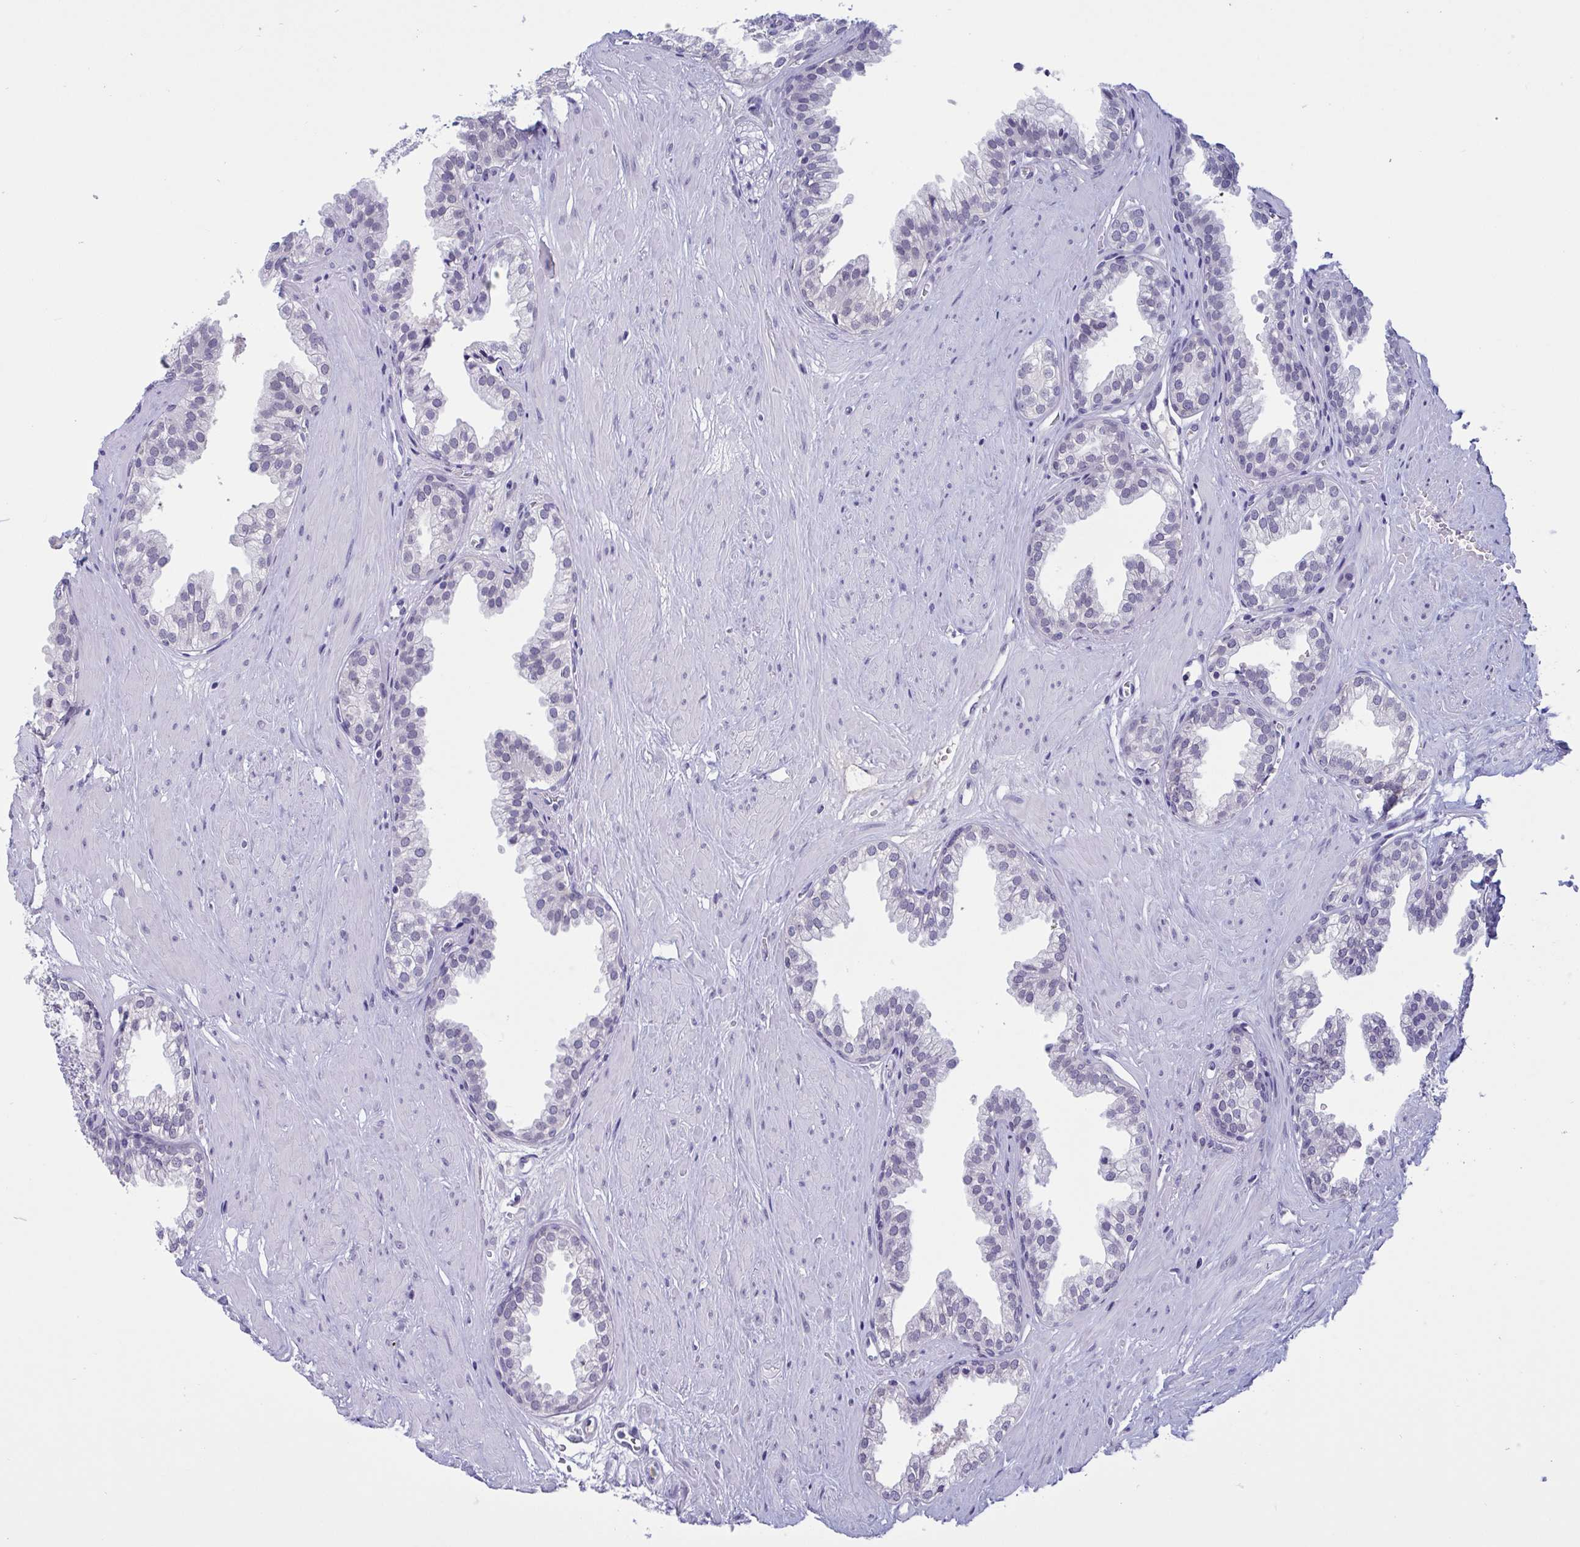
{"staining": {"intensity": "negative", "quantity": "none", "location": "none"}, "tissue": "prostate", "cell_type": "Glandular cells", "image_type": "normal", "snomed": [{"axis": "morphology", "description": "Normal tissue, NOS"}, {"axis": "topography", "description": "Prostate"}, {"axis": "topography", "description": "Peripheral nerve tissue"}], "caption": "This is a photomicrograph of IHC staining of benign prostate, which shows no staining in glandular cells.", "gene": "SERPINB13", "patient": {"sex": "male", "age": 55}}